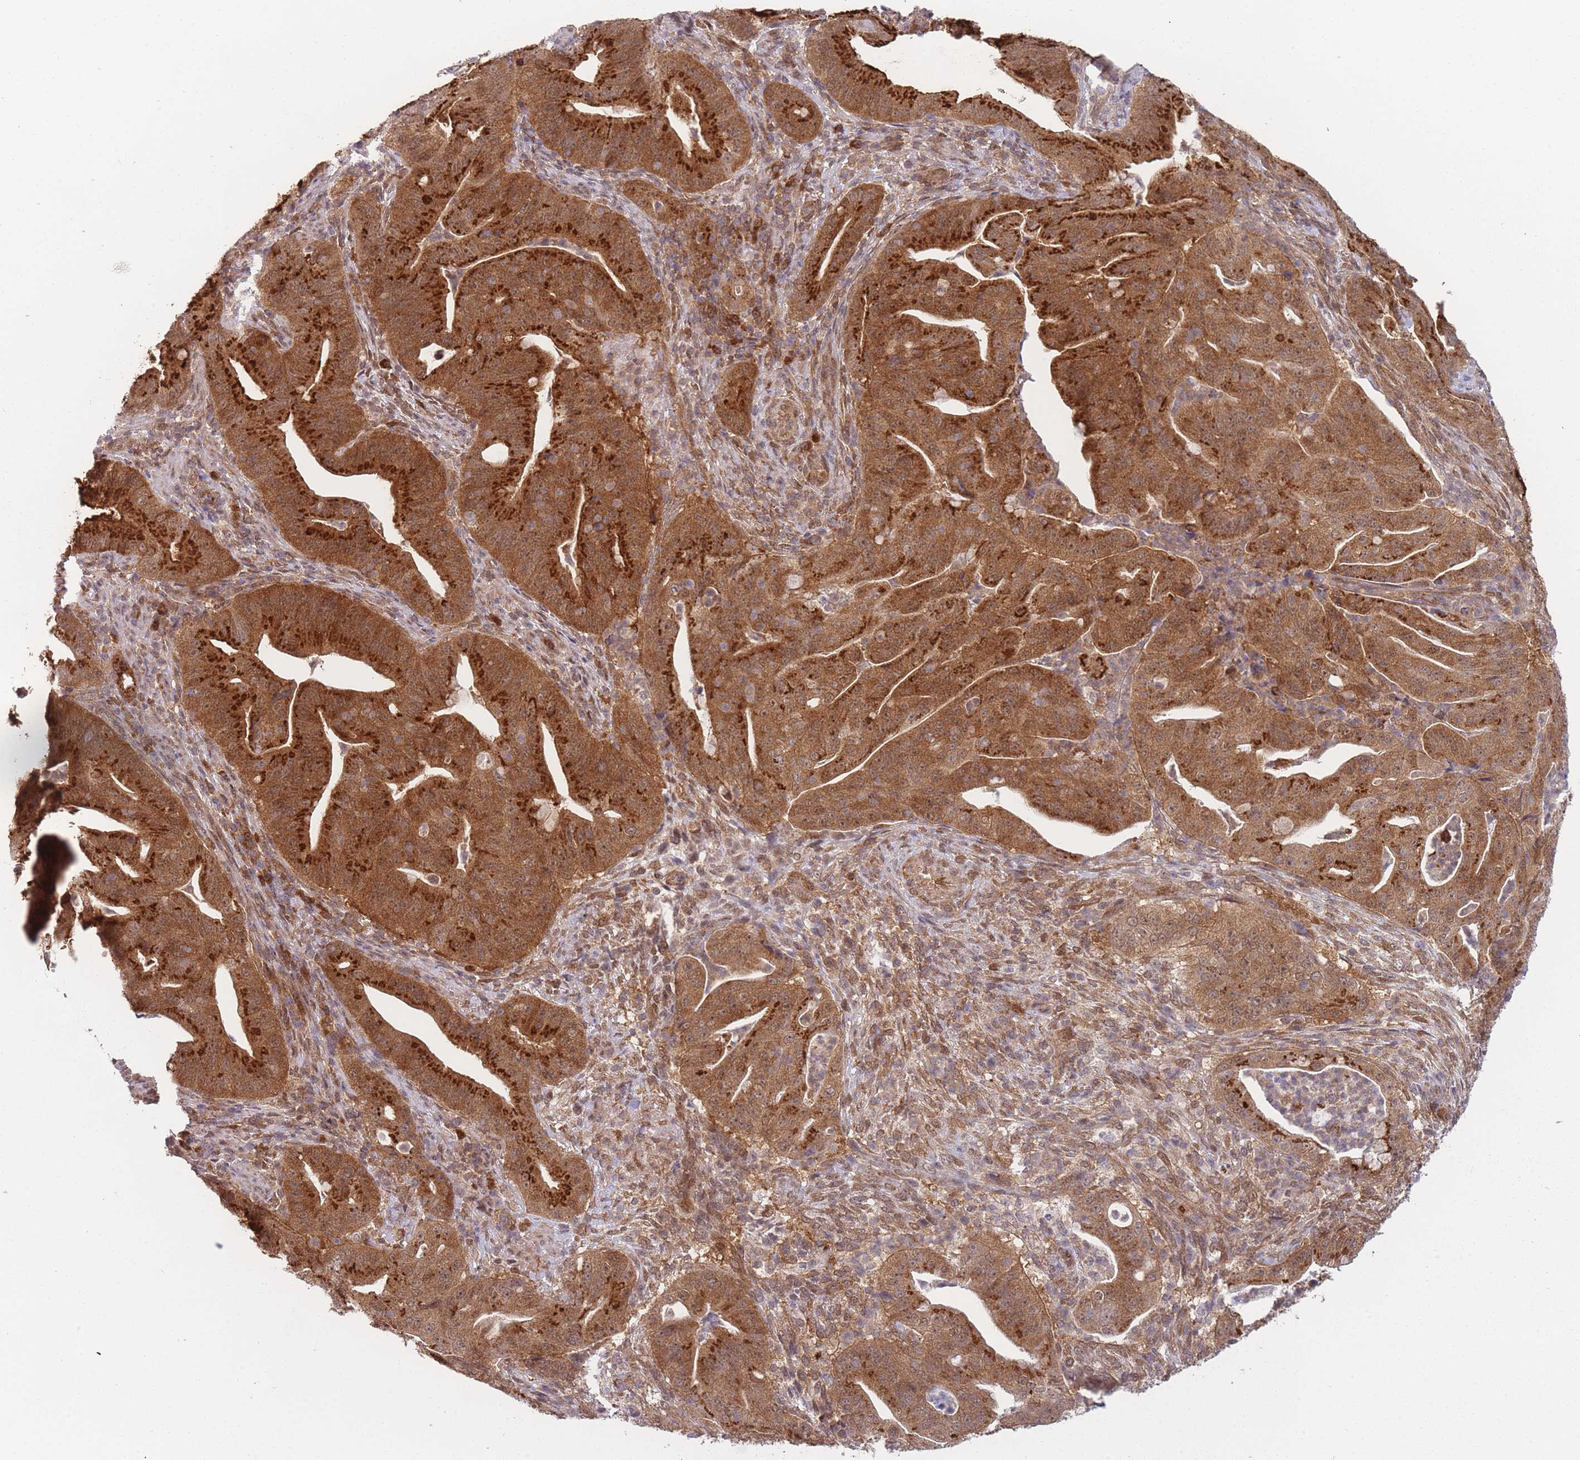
{"staining": {"intensity": "strong", "quantity": ">75%", "location": "cytoplasmic/membranous"}, "tissue": "pancreatic cancer", "cell_type": "Tumor cells", "image_type": "cancer", "snomed": [{"axis": "morphology", "description": "Adenocarcinoma, NOS"}, {"axis": "topography", "description": "Pancreas"}], "caption": "Protein staining shows strong cytoplasmic/membranous positivity in about >75% of tumor cells in pancreatic cancer. (brown staining indicates protein expression, while blue staining denotes nuclei).", "gene": "MRI1", "patient": {"sex": "male", "age": 71}}